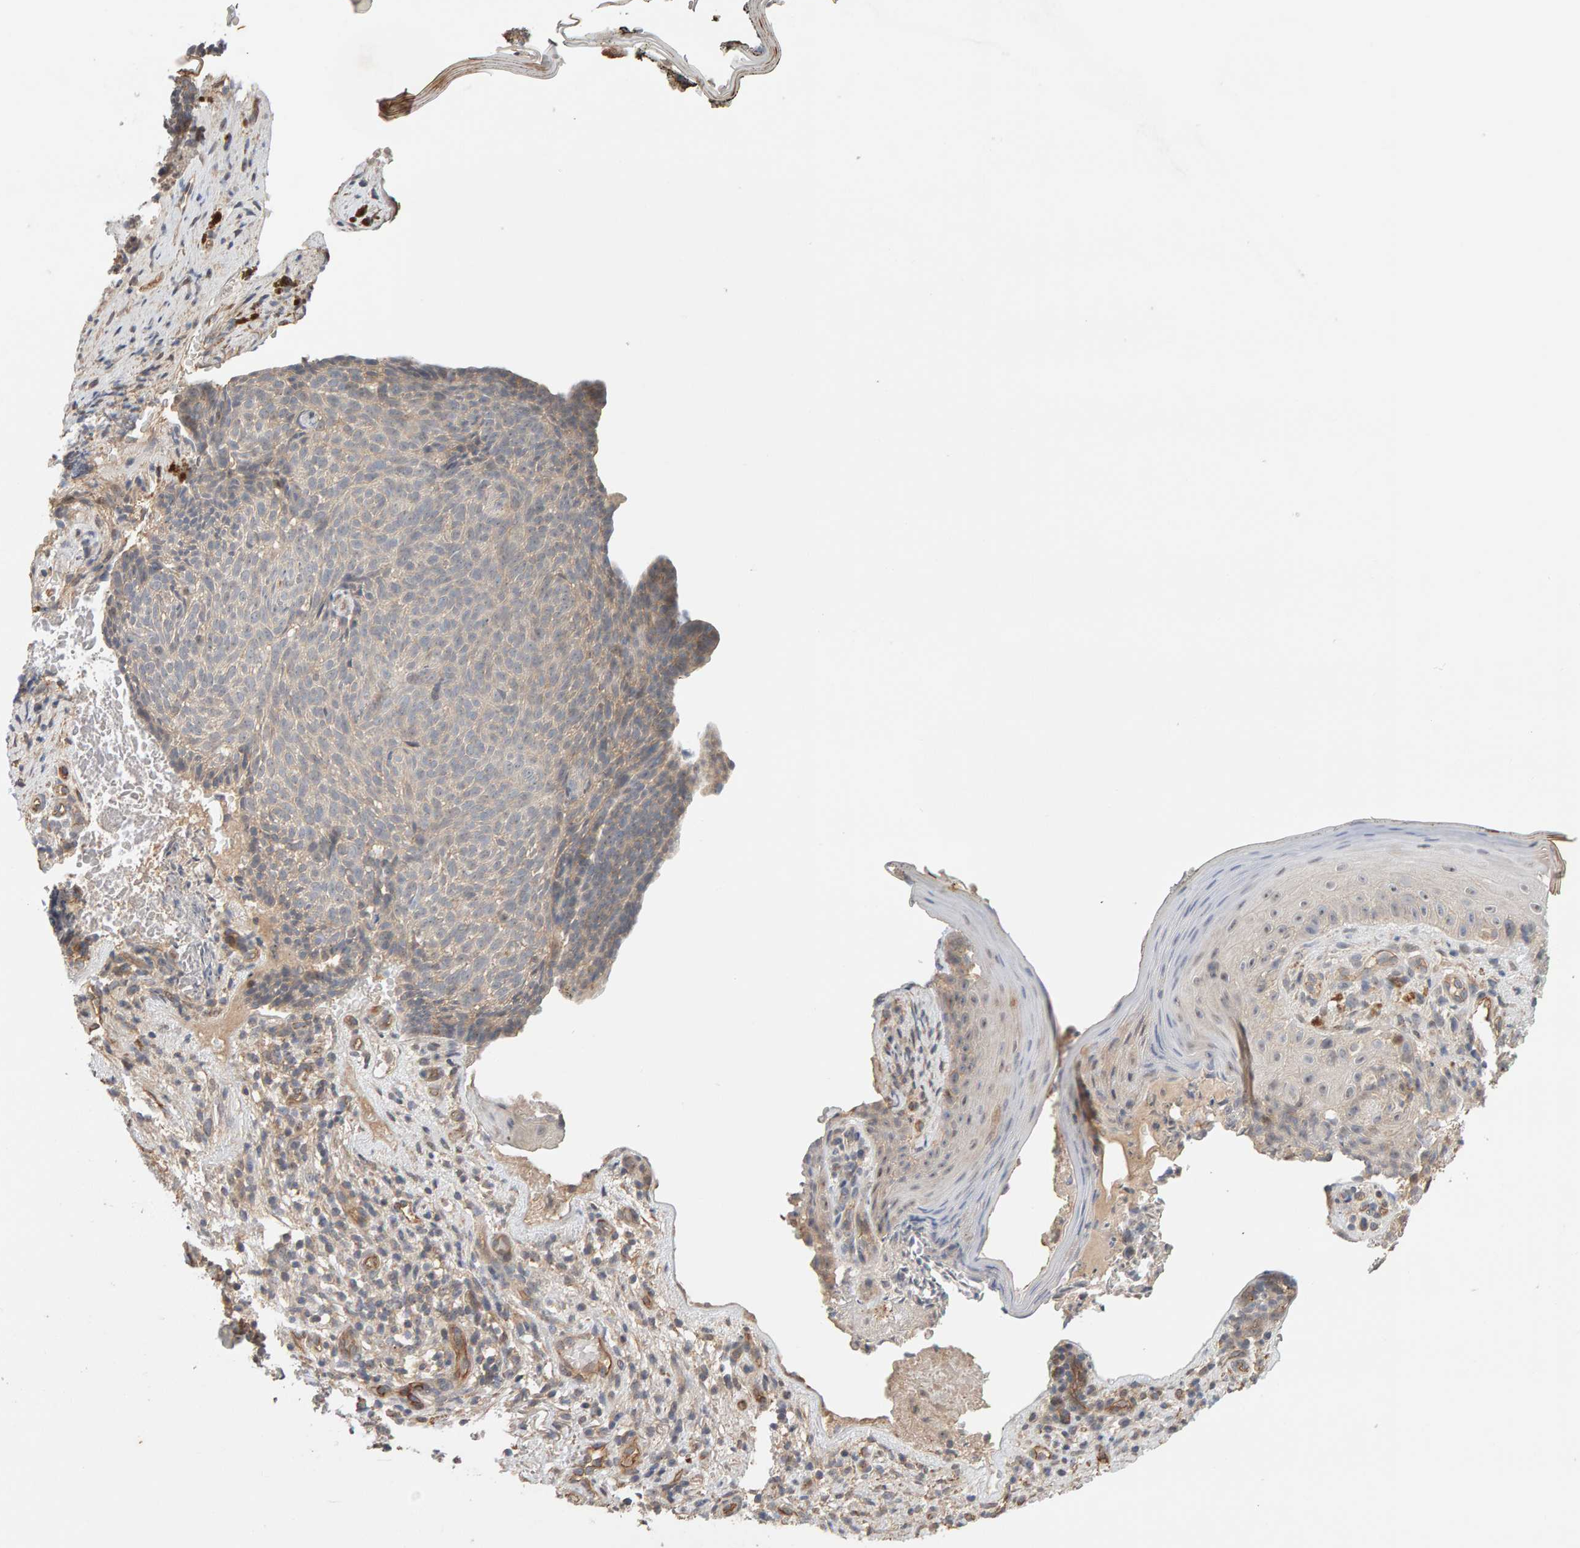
{"staining": {"intensity": "weak", "quantity": ">75%", "location": "cytoplasmic/membranous"}, "tissue": "skin cancer", "cell_type": "Tumor cells", "image_type": "cancer", "snomed": [{"axis": "morphology", "description": "Basal cell carcinoma"}, {"axis": "topography", "description": "Skin"}], "caption": "Skin cancer tissue shows weak cytoplasmic/membranous positivity in about >75% of tumor cells, visualized by immunohistochemistry.", "gene": "PPP1R16A", "patient": {"sex": "male", "age": 61}}